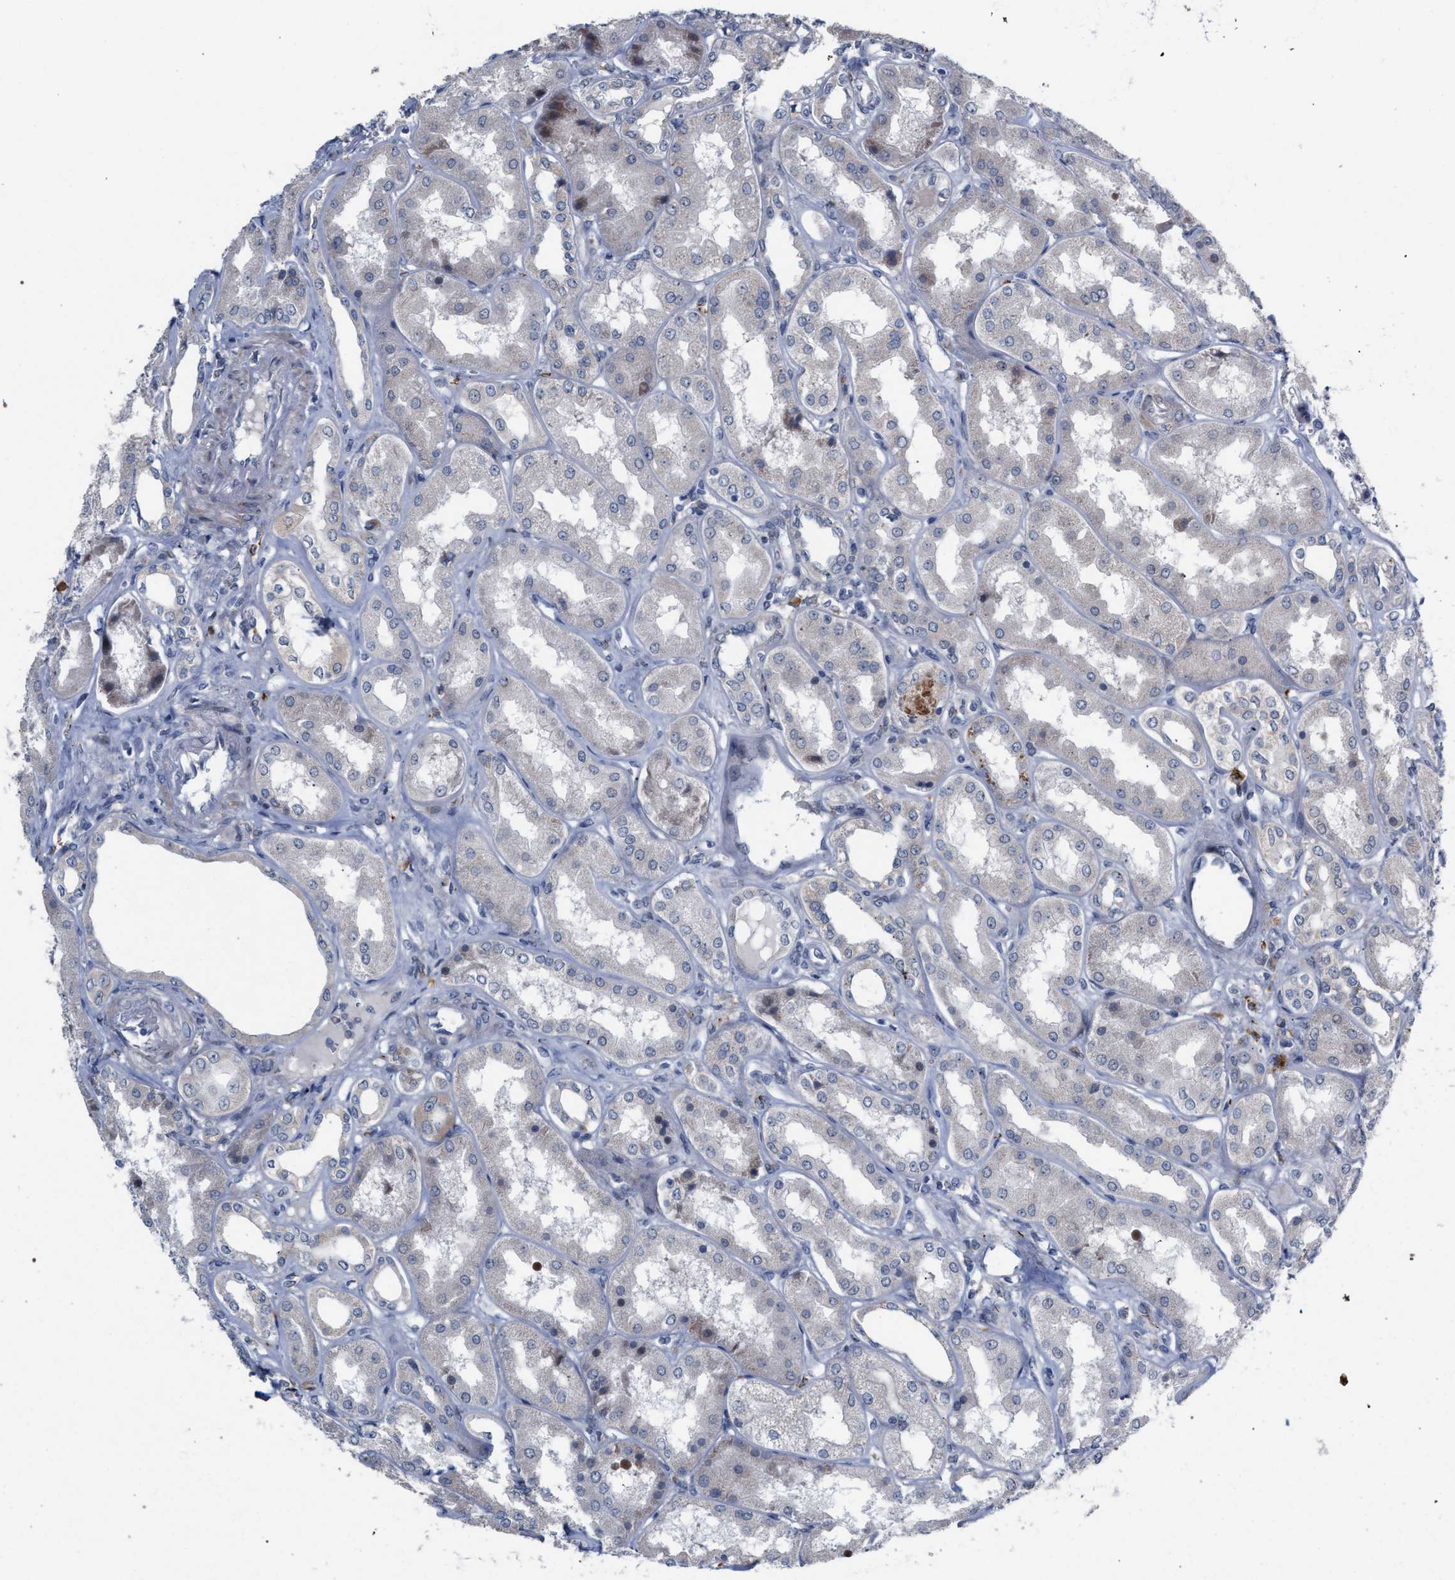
{"staining": {"intensity": "moderate", "quantity": "<25%", "location": "cytoplasmic/membranous"}, "tissue": "kidney", "cell_type": "Cells in glomeruli", "image_type": "normal", "snomed": [{"axis": "morphology", "description": "Normal tissue, NOS"}, {"axis": "topography", "description": "Kidney"}], "caption": "Immunohistochemistry (IHC) of normal human kidney reveals low levels of moderate cytoplasmic/membranous expression in about <25% of cells in glomeruli. Immunohistochemistry (IHC) stains the protein in brown and the nuclei are stained blue.", "gene": "RNF135", "patient": {"sex": "female", "age": 56}}